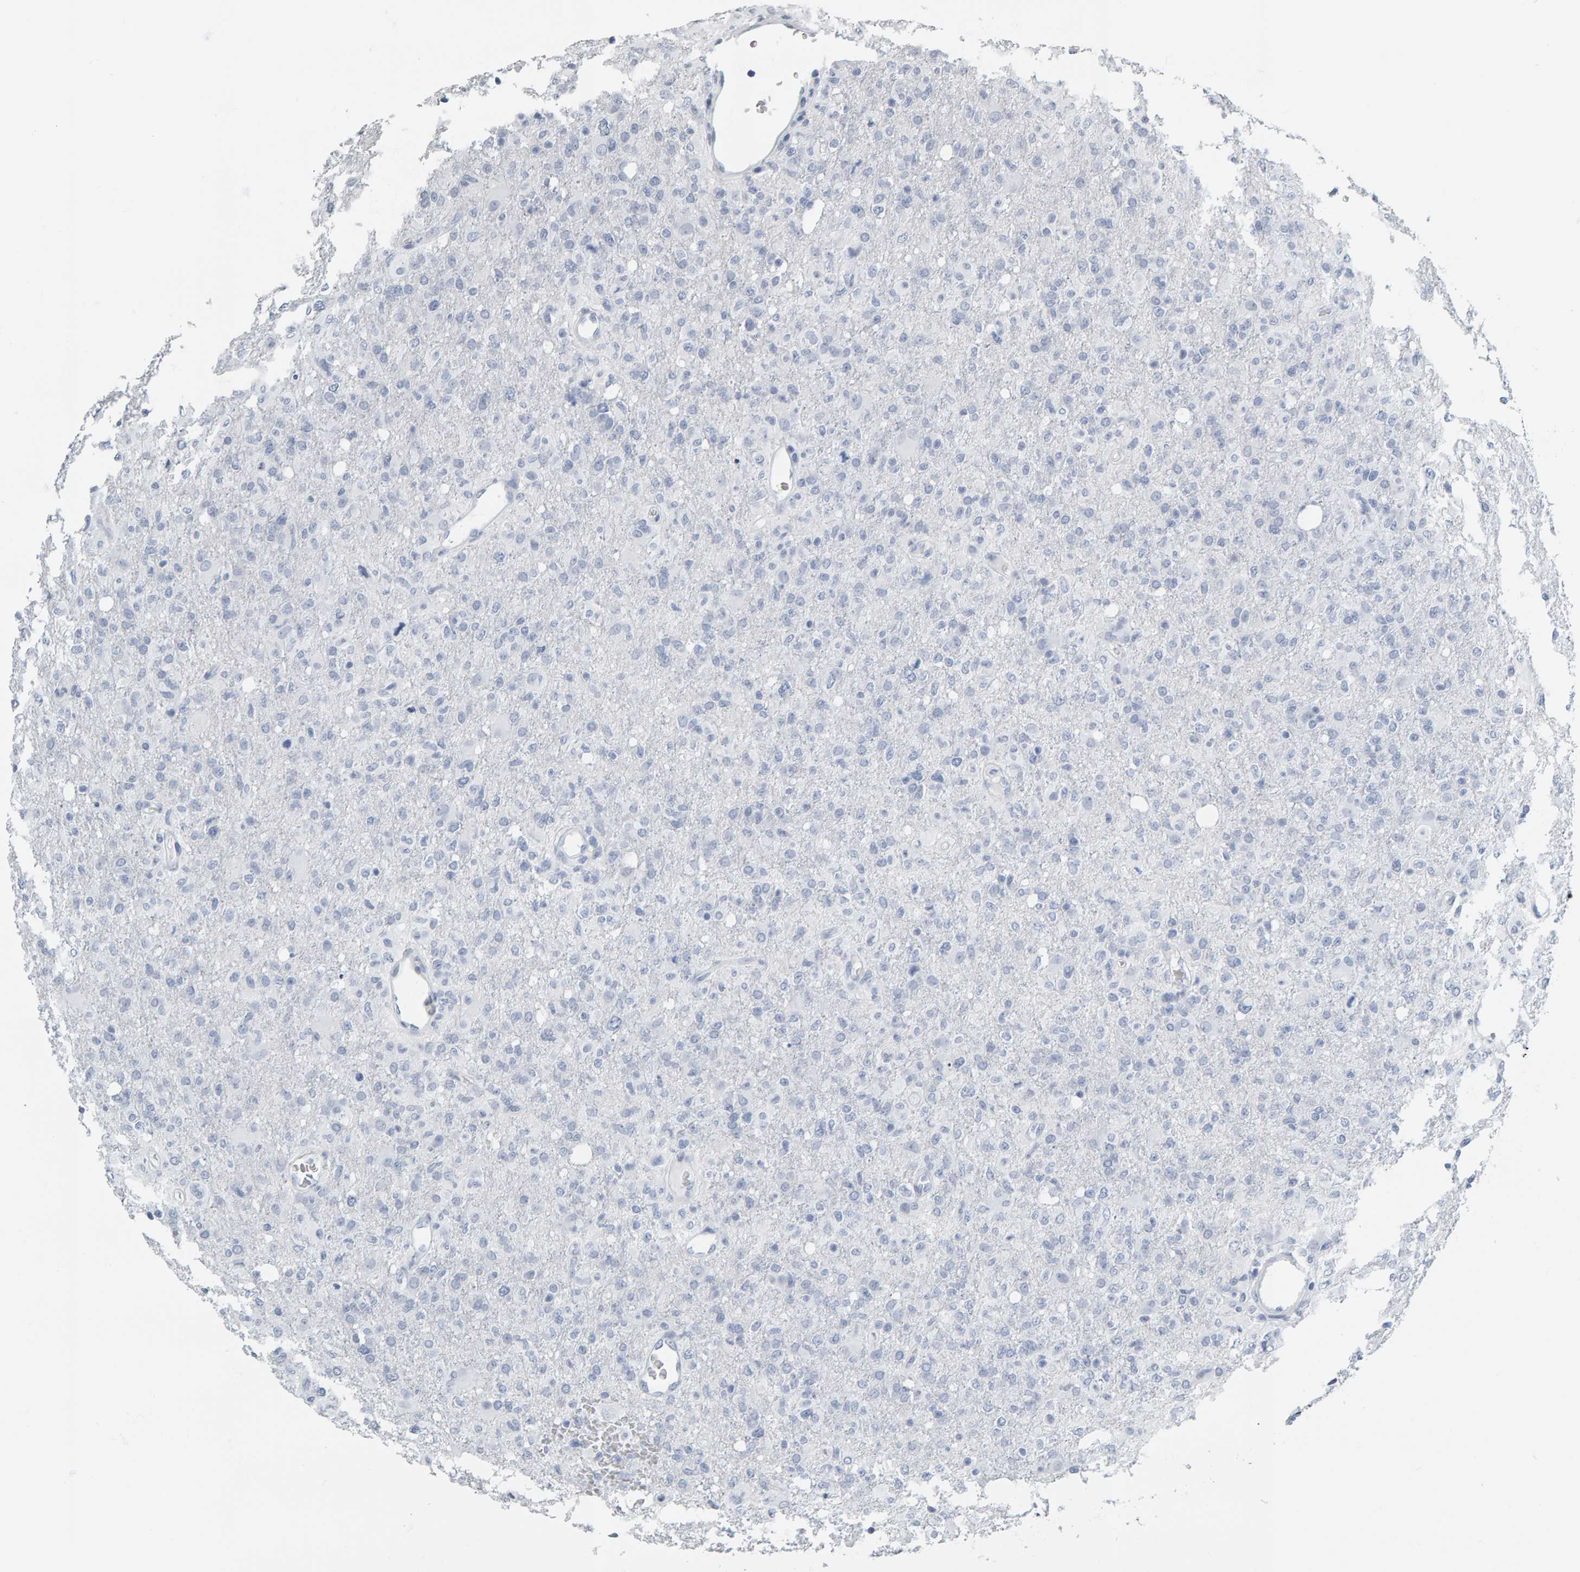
{"staining": {"intensity": "negative", "quantity": "none", "location": "none"}, "tissue": "glioma", "cell_type": "Tumor cells", "image_type": "cancer", "snomed": [{"axis": "morphology", "description": "Glioma, malignant, High grade"}, {"axis": "topography", "description": "Brain"}], "caption": "This is an immunohistochemistry (IHC) histopathology image of glioma. There is no expression in tumor cells.", "gene": "SPACA3", "patient": {"sex": "female", "age": 57}}